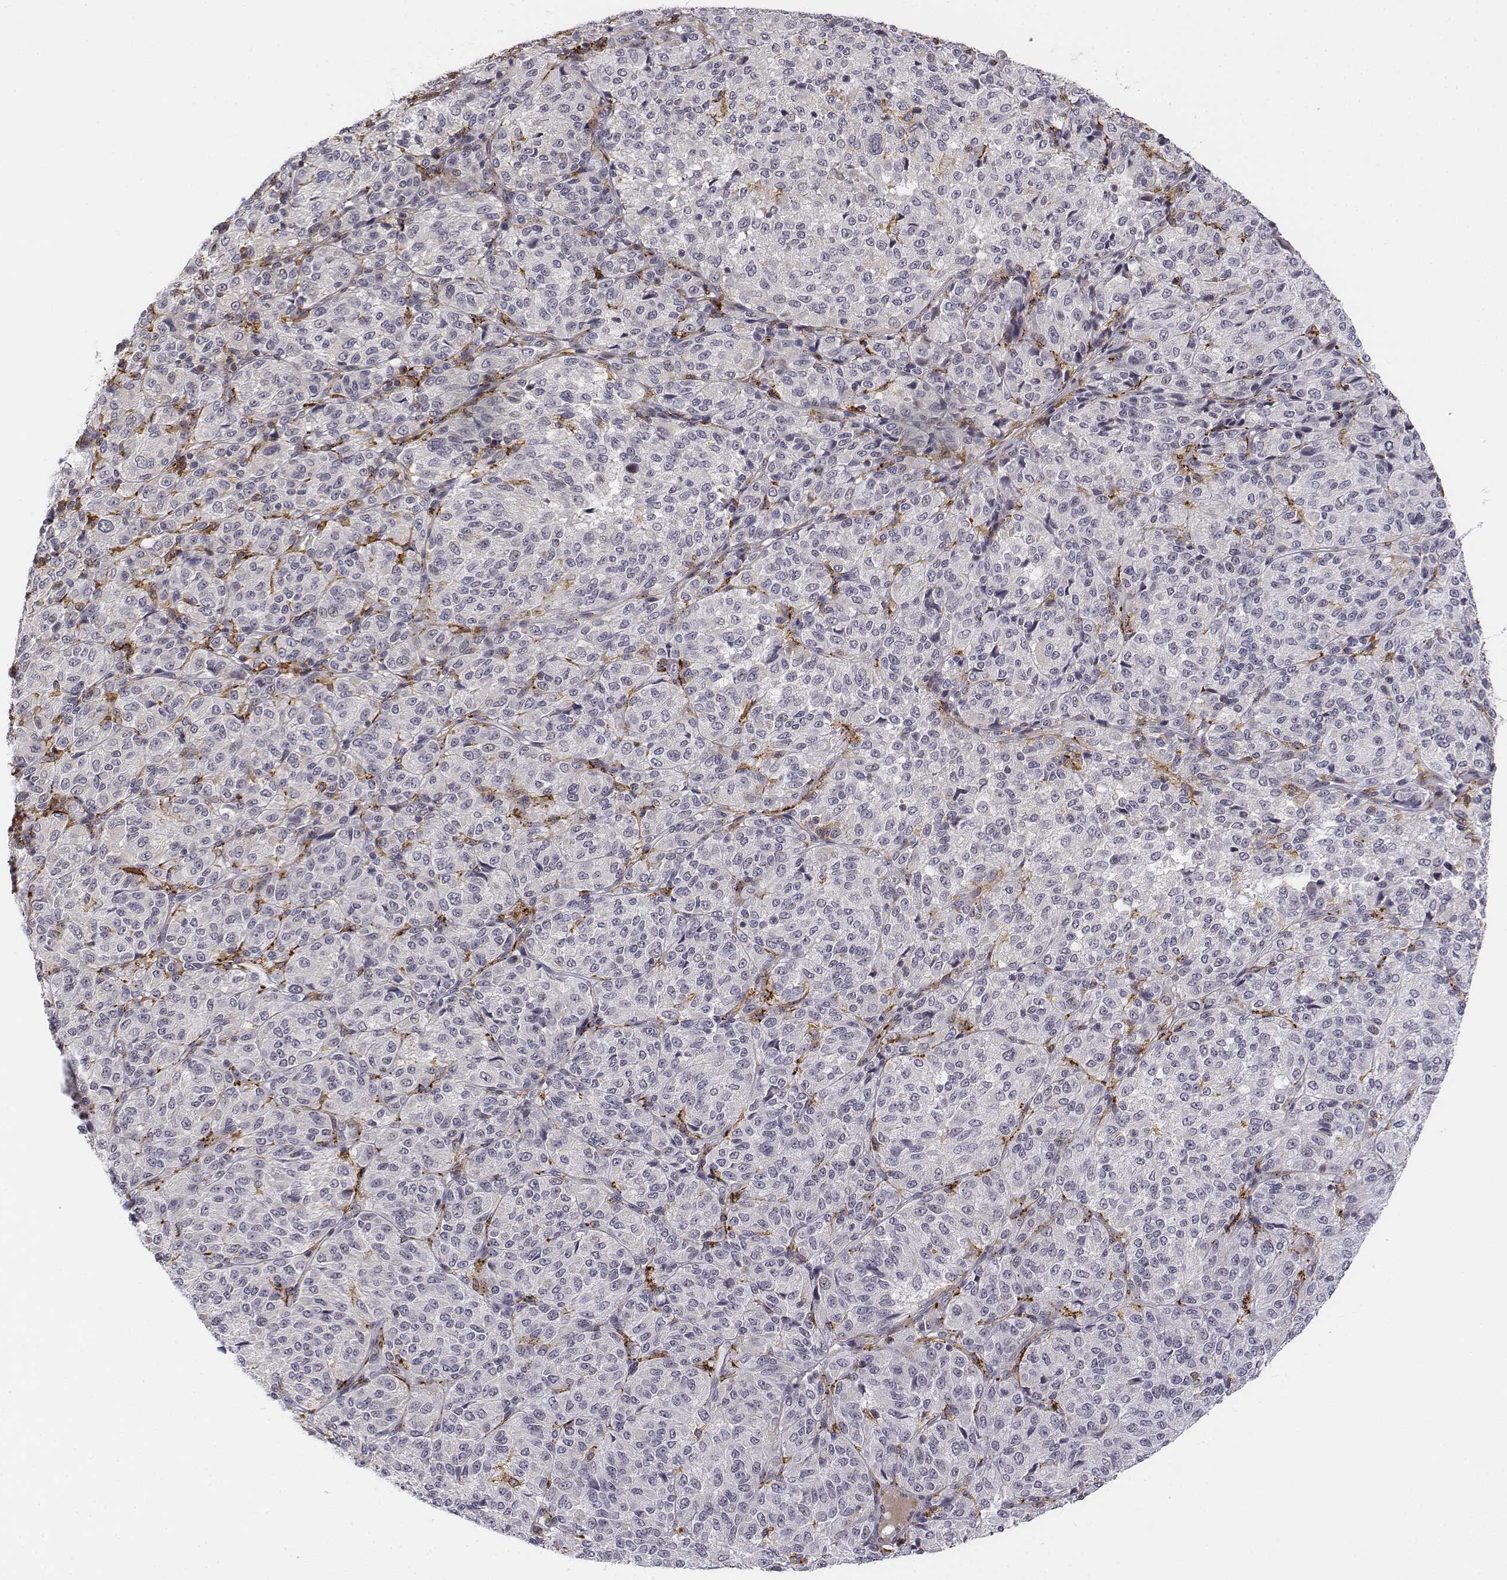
{"staining": {"intensity": "negative", "quantity": "none", "location": "none"}, "tissue": "melanoma", "cell_type": "Tumor cells", "image_type": "cancer", "snomed": [{"axis": "morphology", "description": "Malignant melanoma, Metastatic site"}, {"axis": "topography", "description": "Brain"}], "caption": "The histopathology image displays no significant expression in tumor cells of melanoma. (IHC, brightfield microscopy, high magnification).", "gene": "CD14", "patient": {"sex": "female", "age": 56}}